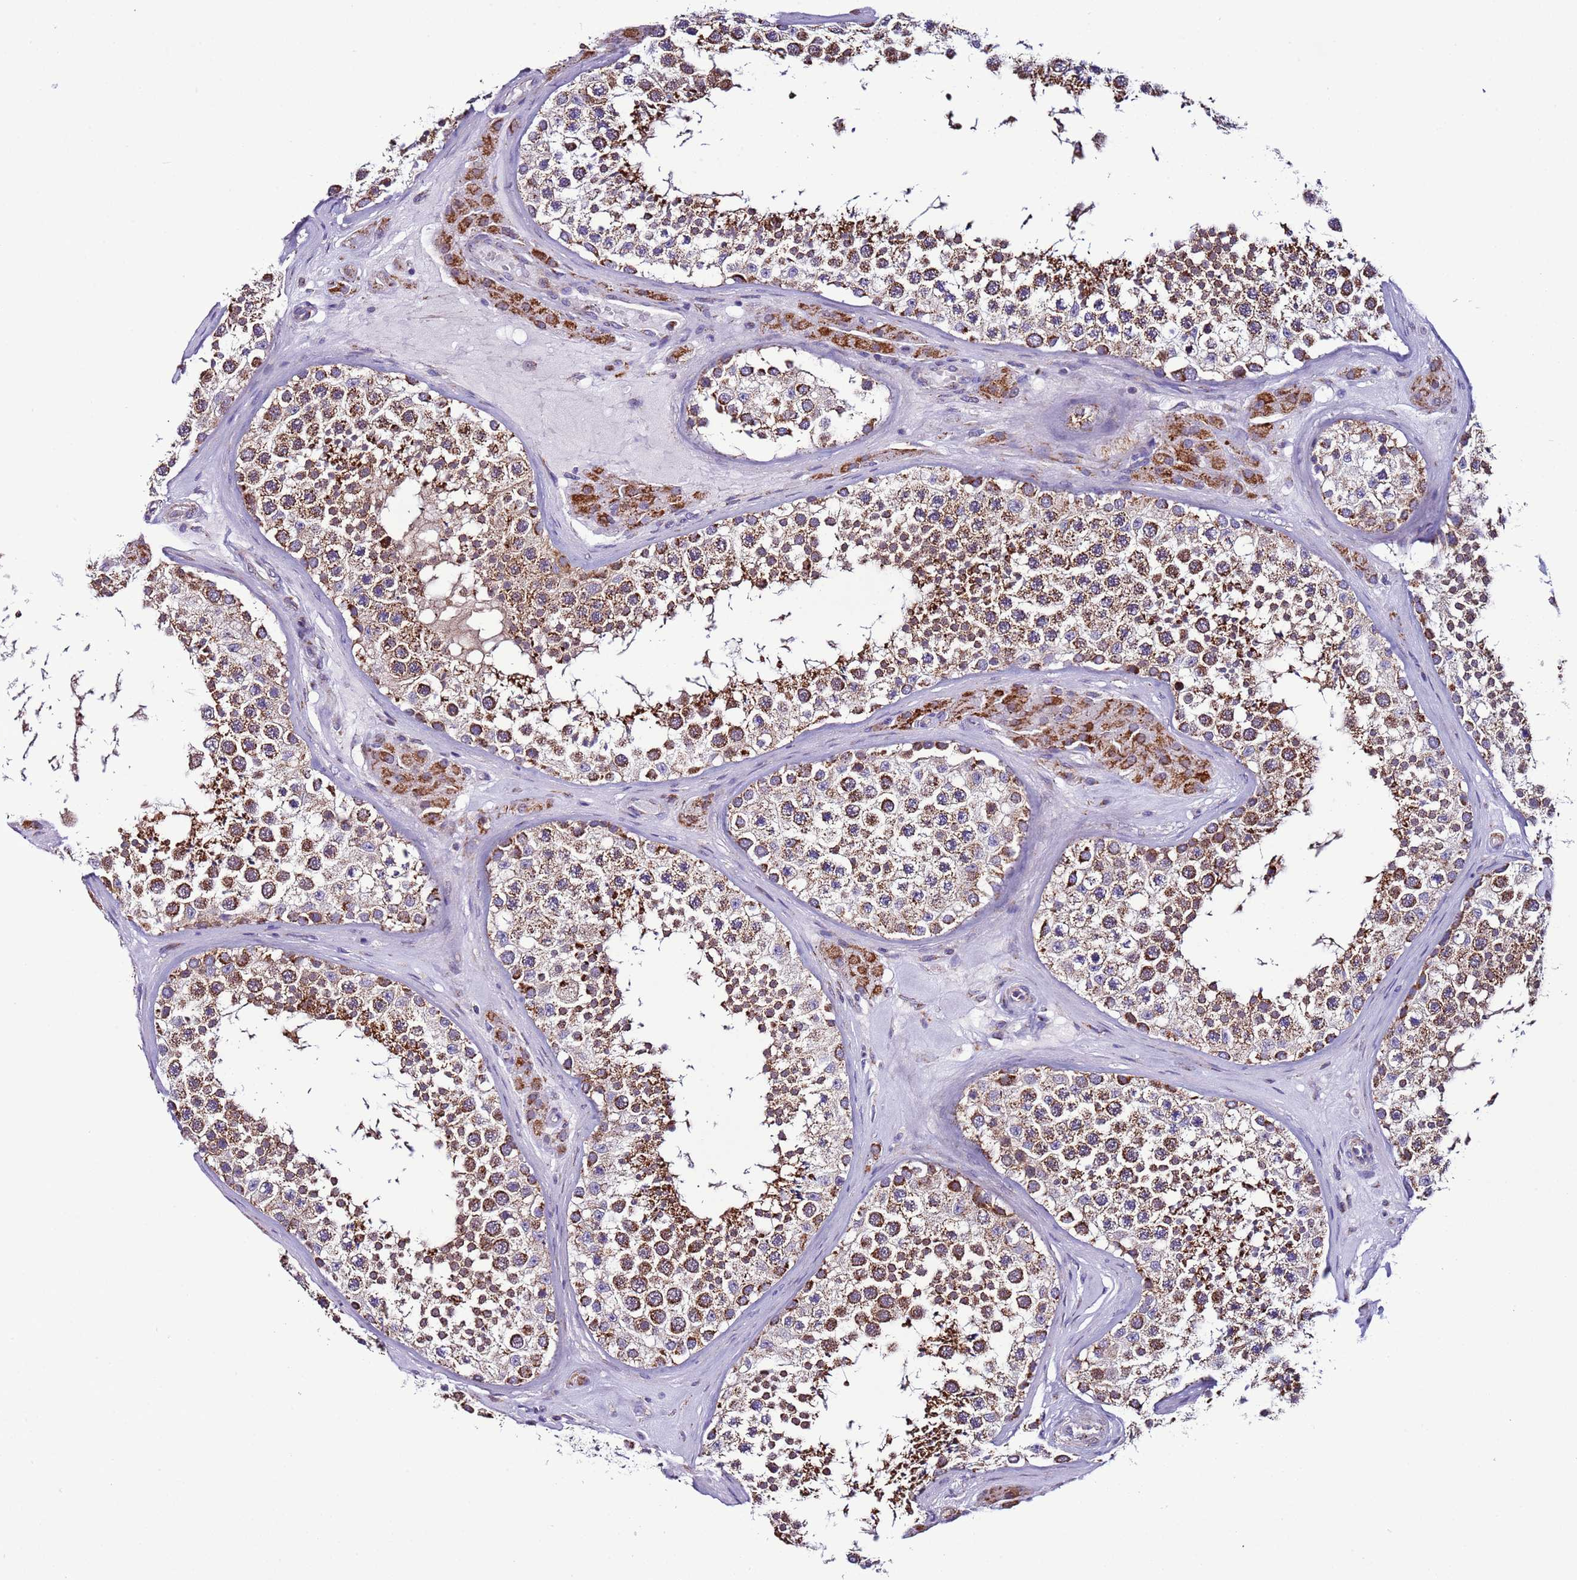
{"staining": {"intensity": "strong", "quantity": ">75%", "location": "cytoplasmic/membranous"}, "tissue": "testis", "cell_type": "Cells in seminiferous ducts", "image_type": "normal", "snomed": [{"axis": "morphology", "description": "Normal tissue, NOS"}, {"axis": "topography", "description": "Testis"}], "caption": "This image shows IHC staining of normal human testis, with high strong cytoplasmic/membranous staining in about >75% of cells in seminiferous ducts.", "gene": "UEVLD", "patient": {"sex": "male", "age": 46}}